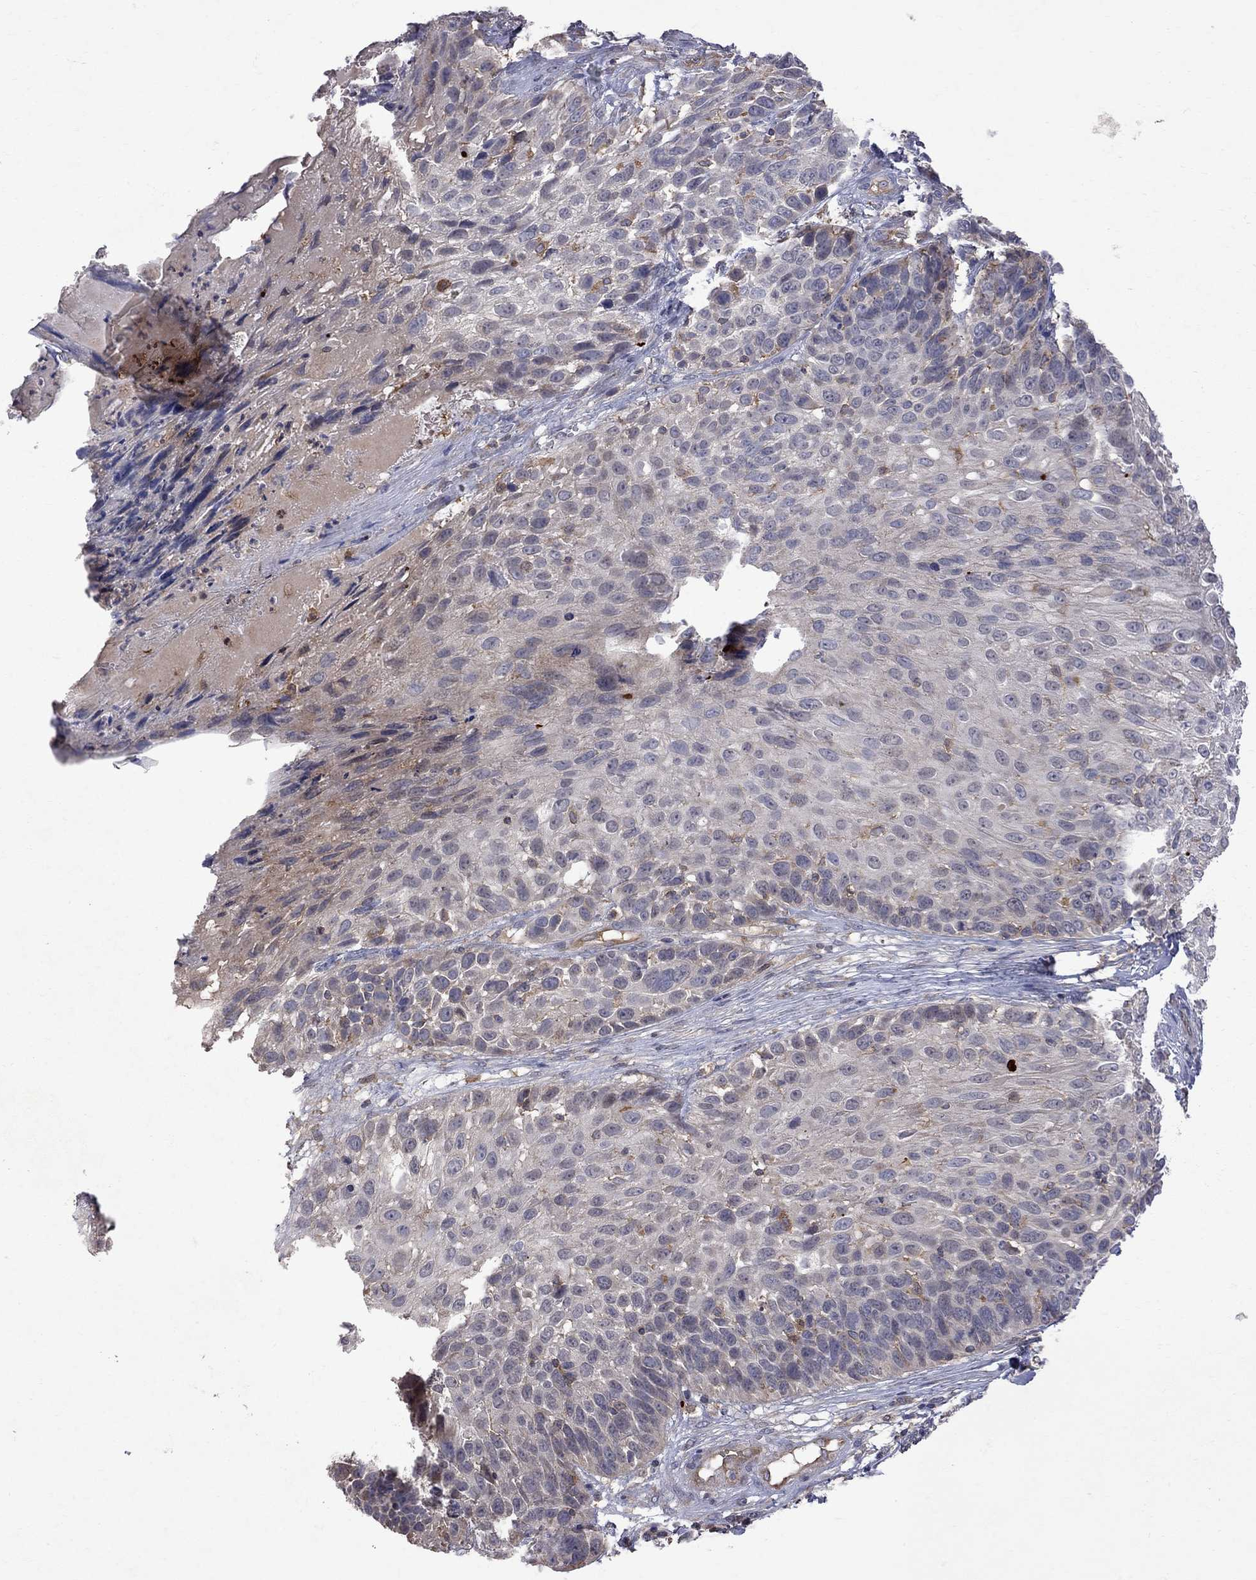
{"staining": {"intensity": "moderate", "quantity": "<25%", "location": "cytoplasmic/membranous"}, "tissue": "skin cancer", "cell_type": "Tumor cells", "image_type": "cancer", "snomed": [{"axis": "morphology", "description": "Squamous cell carcinoma, NOS"}, {"axis": "topography", "description": "Skin"}], "caption": "Immunohistochemical staining of skin squamous cell carcinoma demonstrates moderate cytoplasmic/membranous protein staining in about <25% of tumor cells.", "gene": "ABI3", "patient": {"sex": "male", "age": 92}}